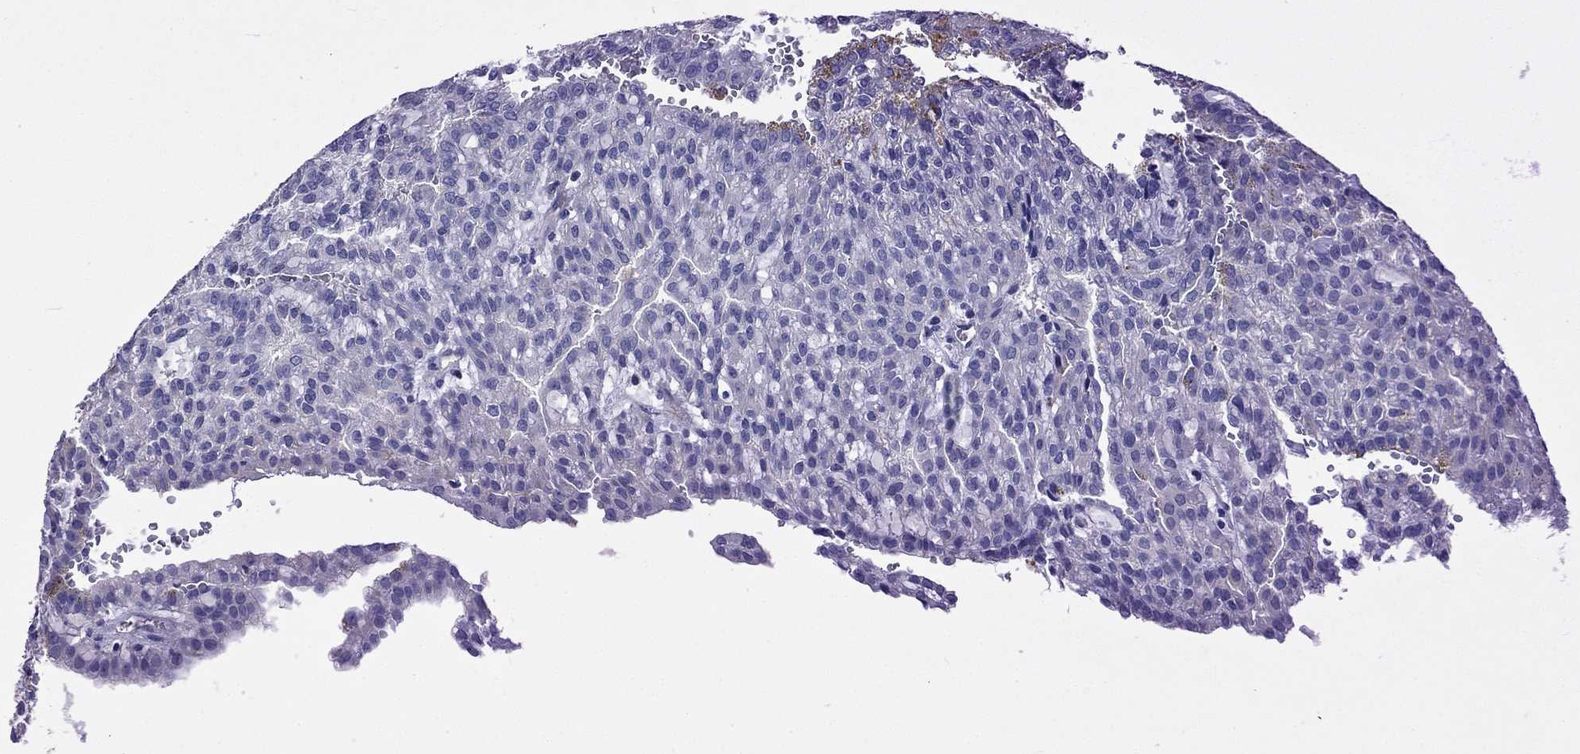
{"staining": {"intensity": "negative", "quantity": "none", "location": "none"}, "tissue": "renal cancer", "cell_type": "Tumor cells", "image_type": "cancer", "snomed": [{"axis": "morphology", "description": "Adenocarcinoma, NOS"}, {"axis": "topography", "description": "Kidney"}], "caption": "Immunohistochemical staining of human renal cancer reveals no significant staining in tumor cells. The staining was performed using DAB (3,3'-diaminobenzidine) to visualize the protein expression in brown, while the nuclei were stained in blue with hematoxylin (Magnification: 20x).", "gene": "CNDP1", "patient": {"sex": "male", "age": 63}}